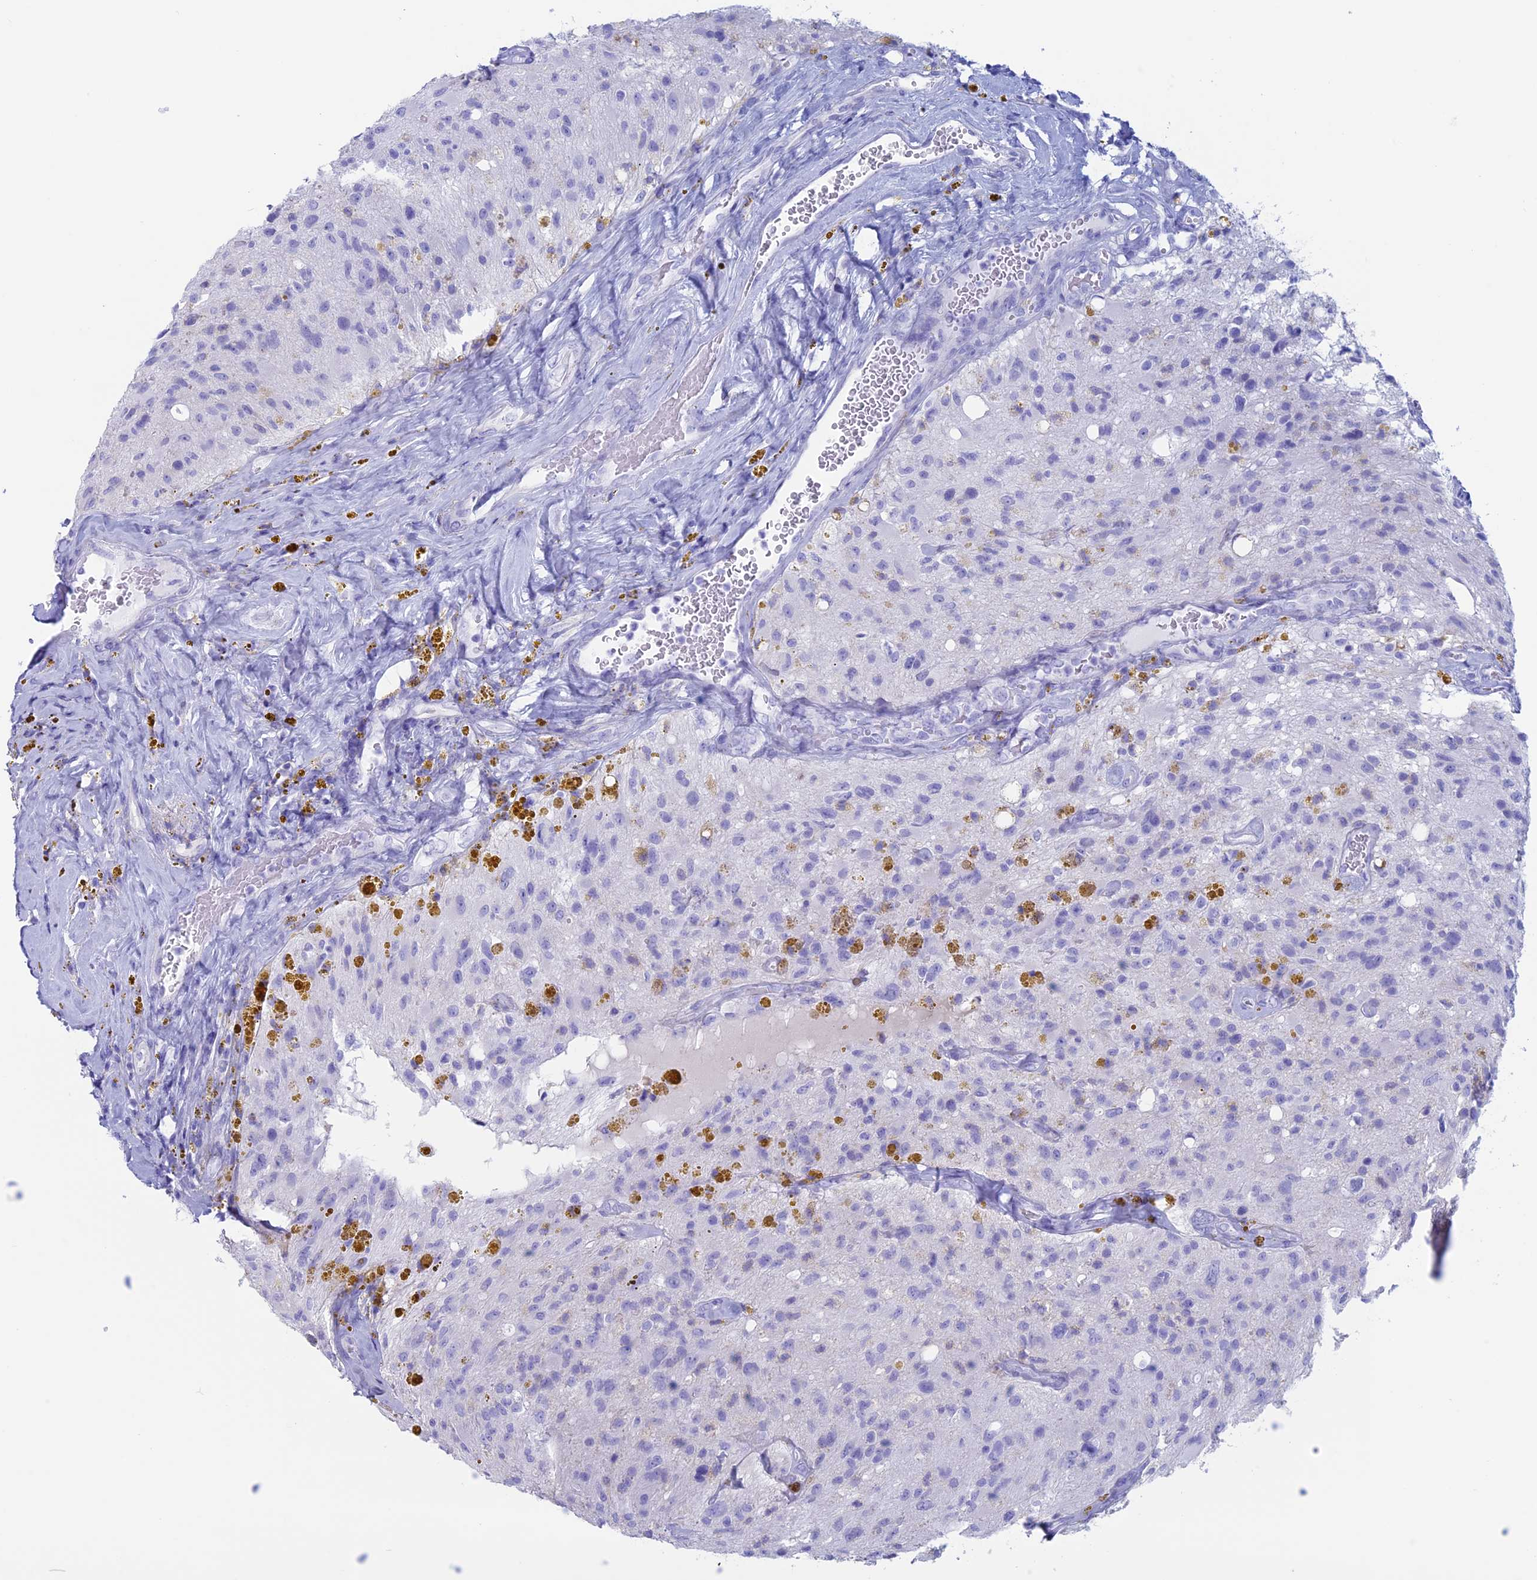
{"staining": {"intensity": "negative", "quantity": "none", "location": "none"}, "tissue": "glioma", "cell_type": "Tumor cells", "image_type": "cancer", "snomed": [{"axis": "morphology", "description": "Glioma, malignant, High grade"}, {"axis": "topography", "description": "Brain"}], "caption": "This is an immunohistochemistry (IHC) micrograph of human malignant glioma (high-grade). There is no expression in tumor cells.", "gene": "RP1", "patient": {"sex": "male", "age": 69}}